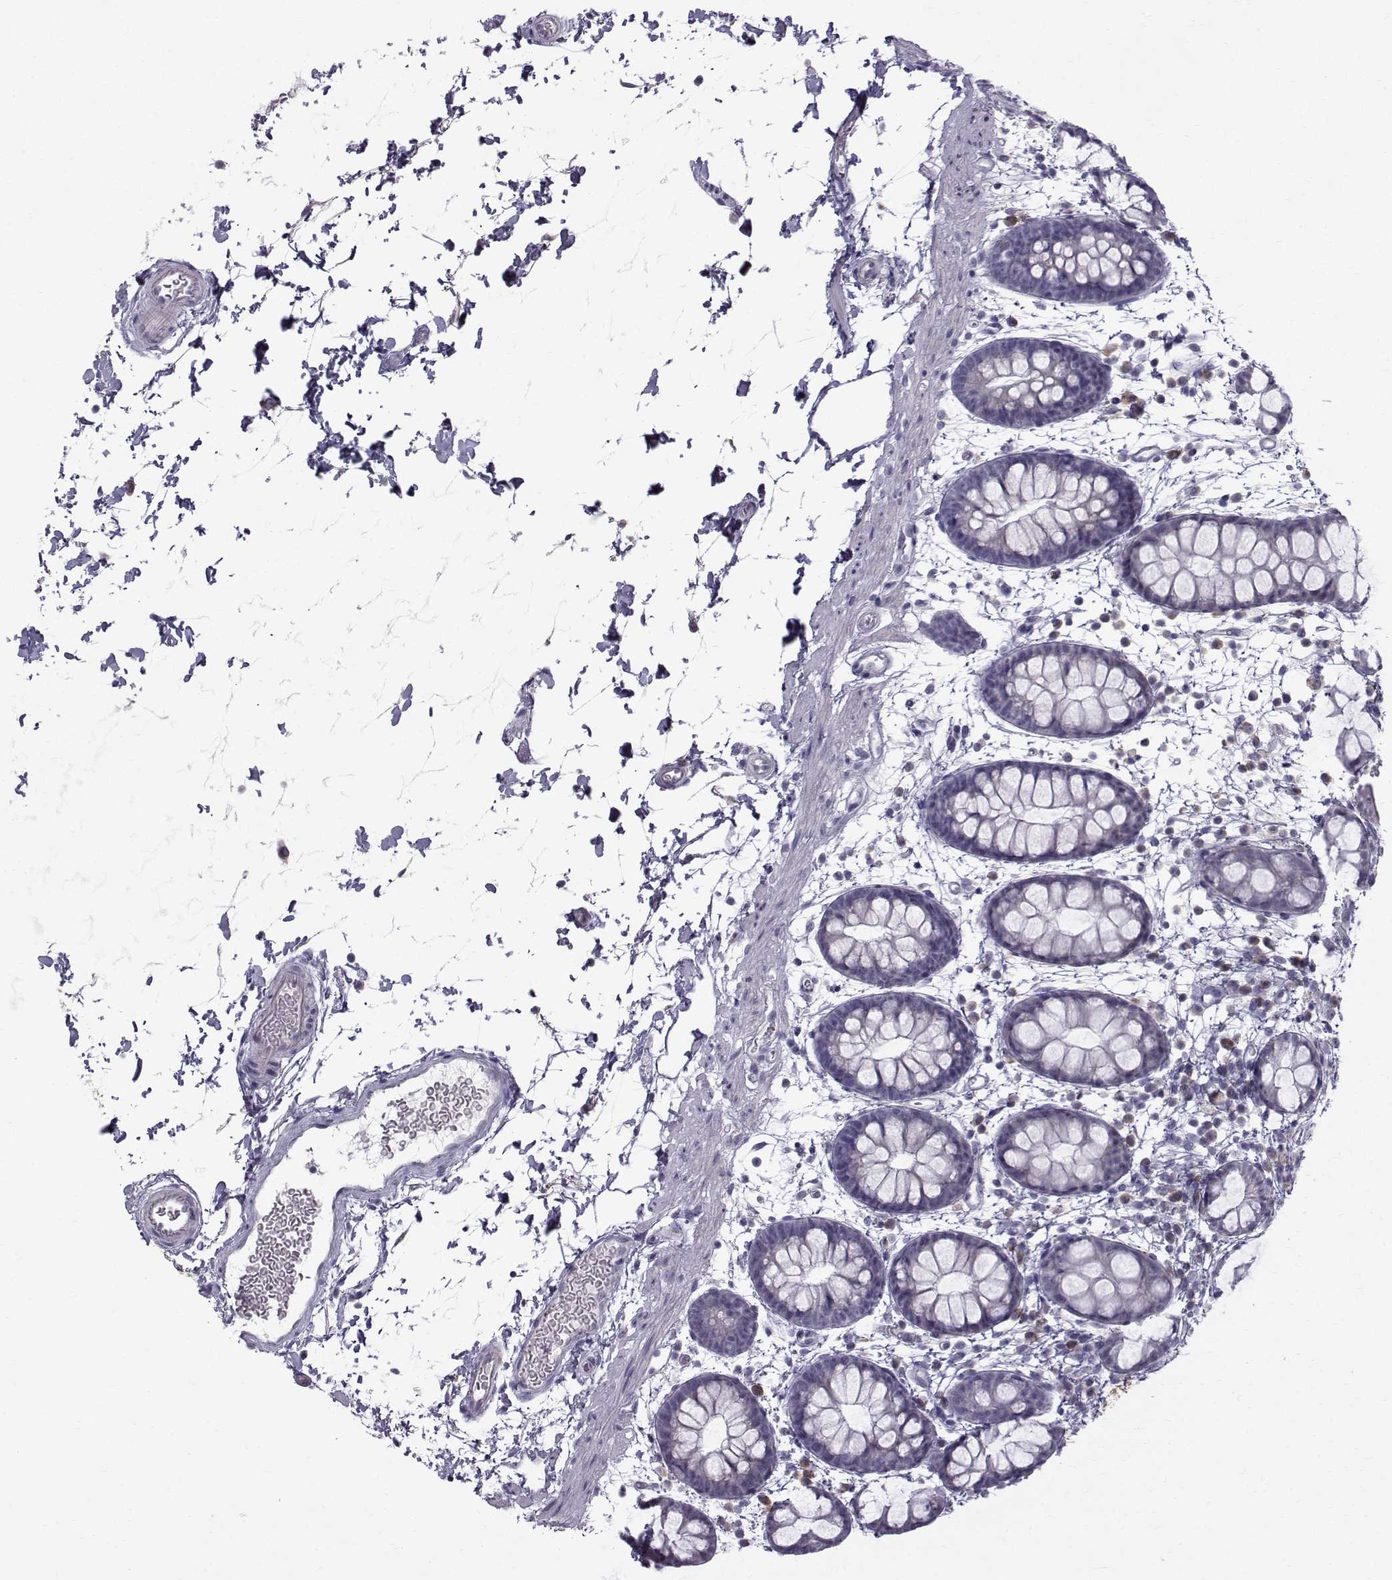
{"staining": {"intensity": "weak", "quantity": "<25%", "location": "cytoplasmic/membranous"}, "tissue": "rectum", "cell_type": "Glandular cells", "image_type": "normal", "snomed": [{"axis": "morphology", "description": "Normal tissue, NOS"}, {"axis": "topography", "description": "Rectum"}], "caption": "This is a image of immunohistochemistry (IHC) staining of normal rectum, which shows no positivity in glandular cells.", "gene": "ROPN1B", "patient": {"sex": "male", "age": 57}}